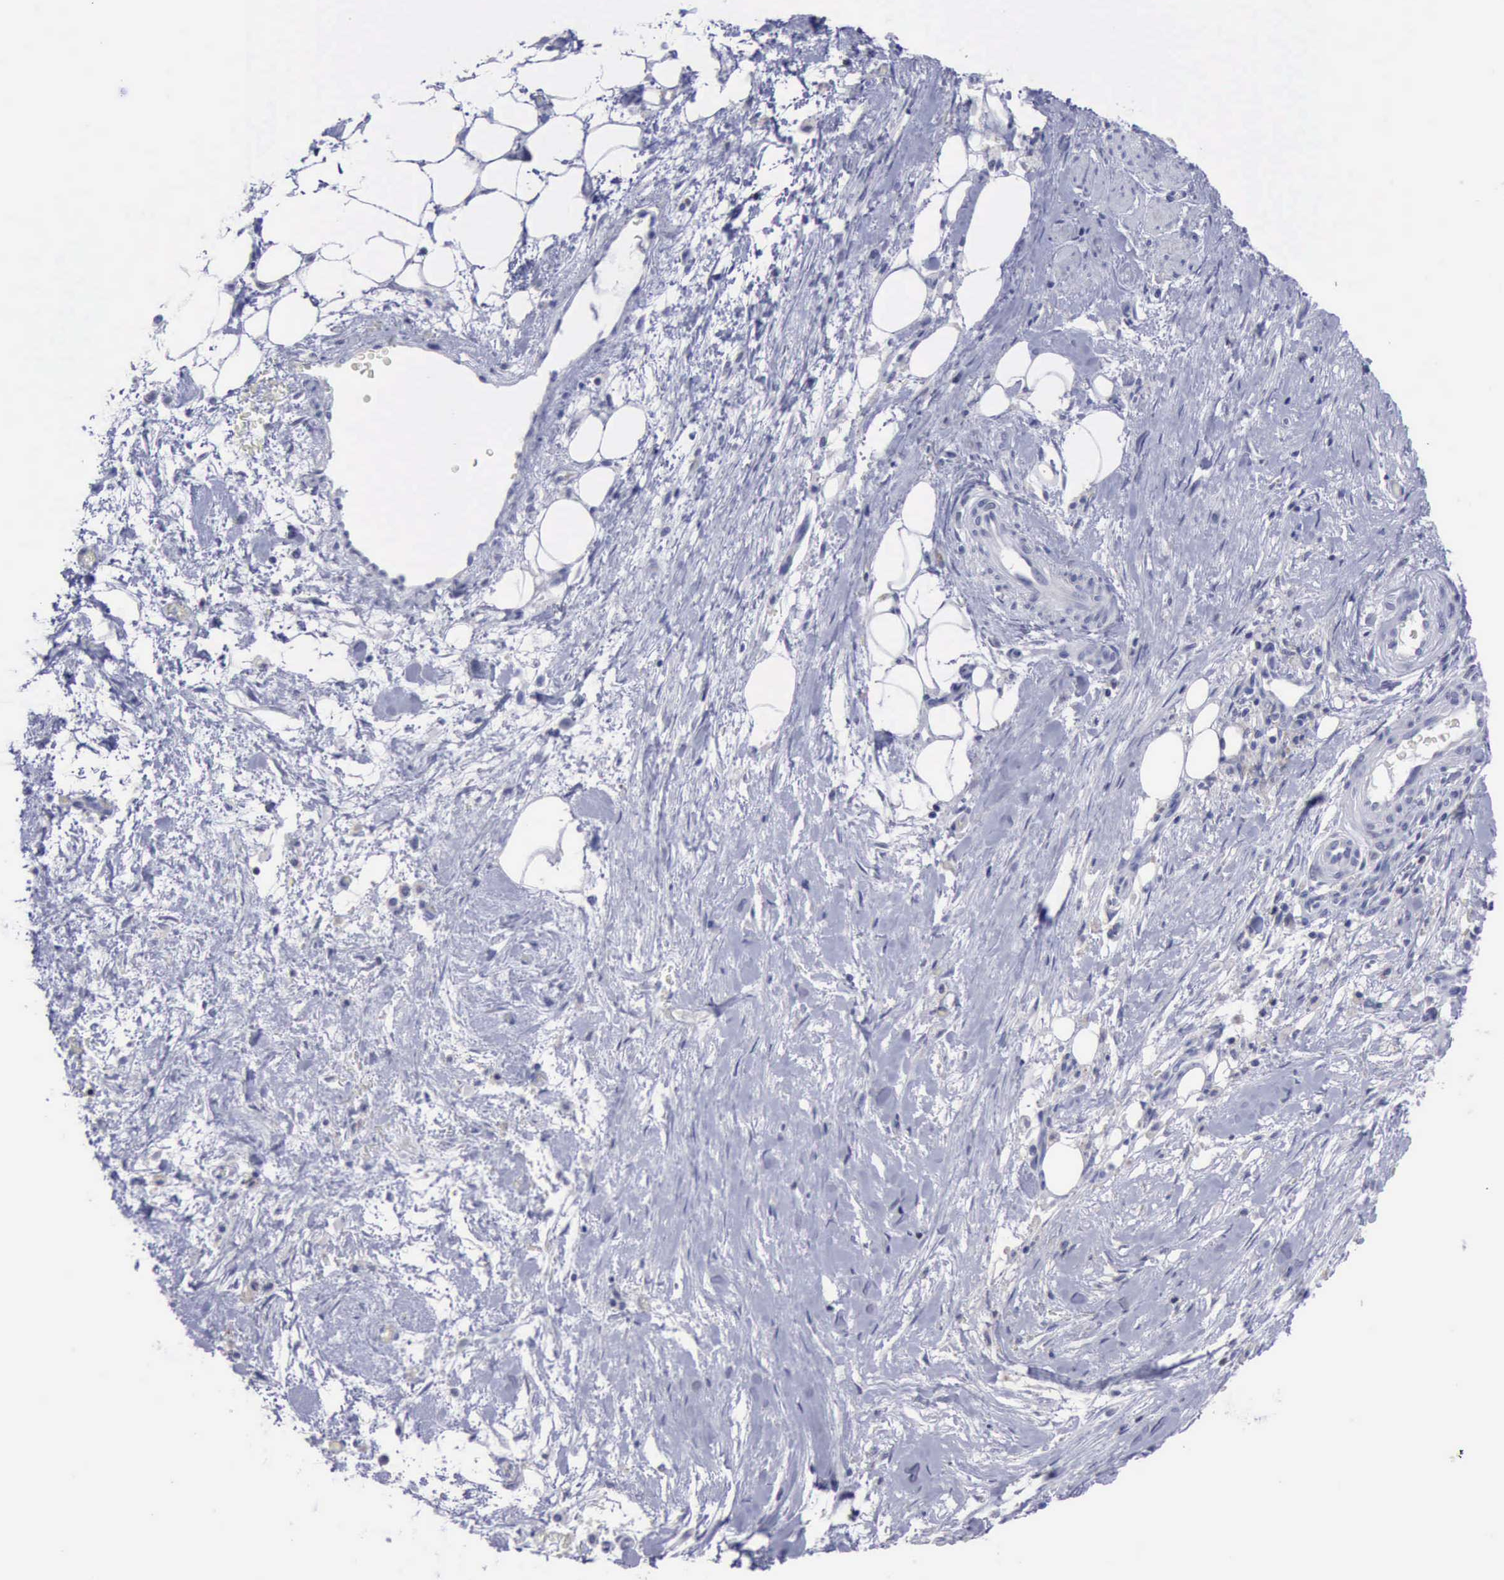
{"staining": {"intensity": "negative", "quantity": "none", "location": "none"}, "tissue": "pancreatic cancer", "cell_type": "Tumor cells", "image_type": "cancer", "snomed": [{"axis": "morphology", "description": "Adenocarcinoma, NOS"}, {"axis": "topography", "description": "Pancreas"}], "caption": "Immunohistochemical staining of pancreatic cancer shows no significant positivity in tumor cells. (DAB (3,3'-diaminobenzidine) immunohistochemistry, high magnification).", "gene": "SATB2", "patient": {"sex": "male", "age": 79}}